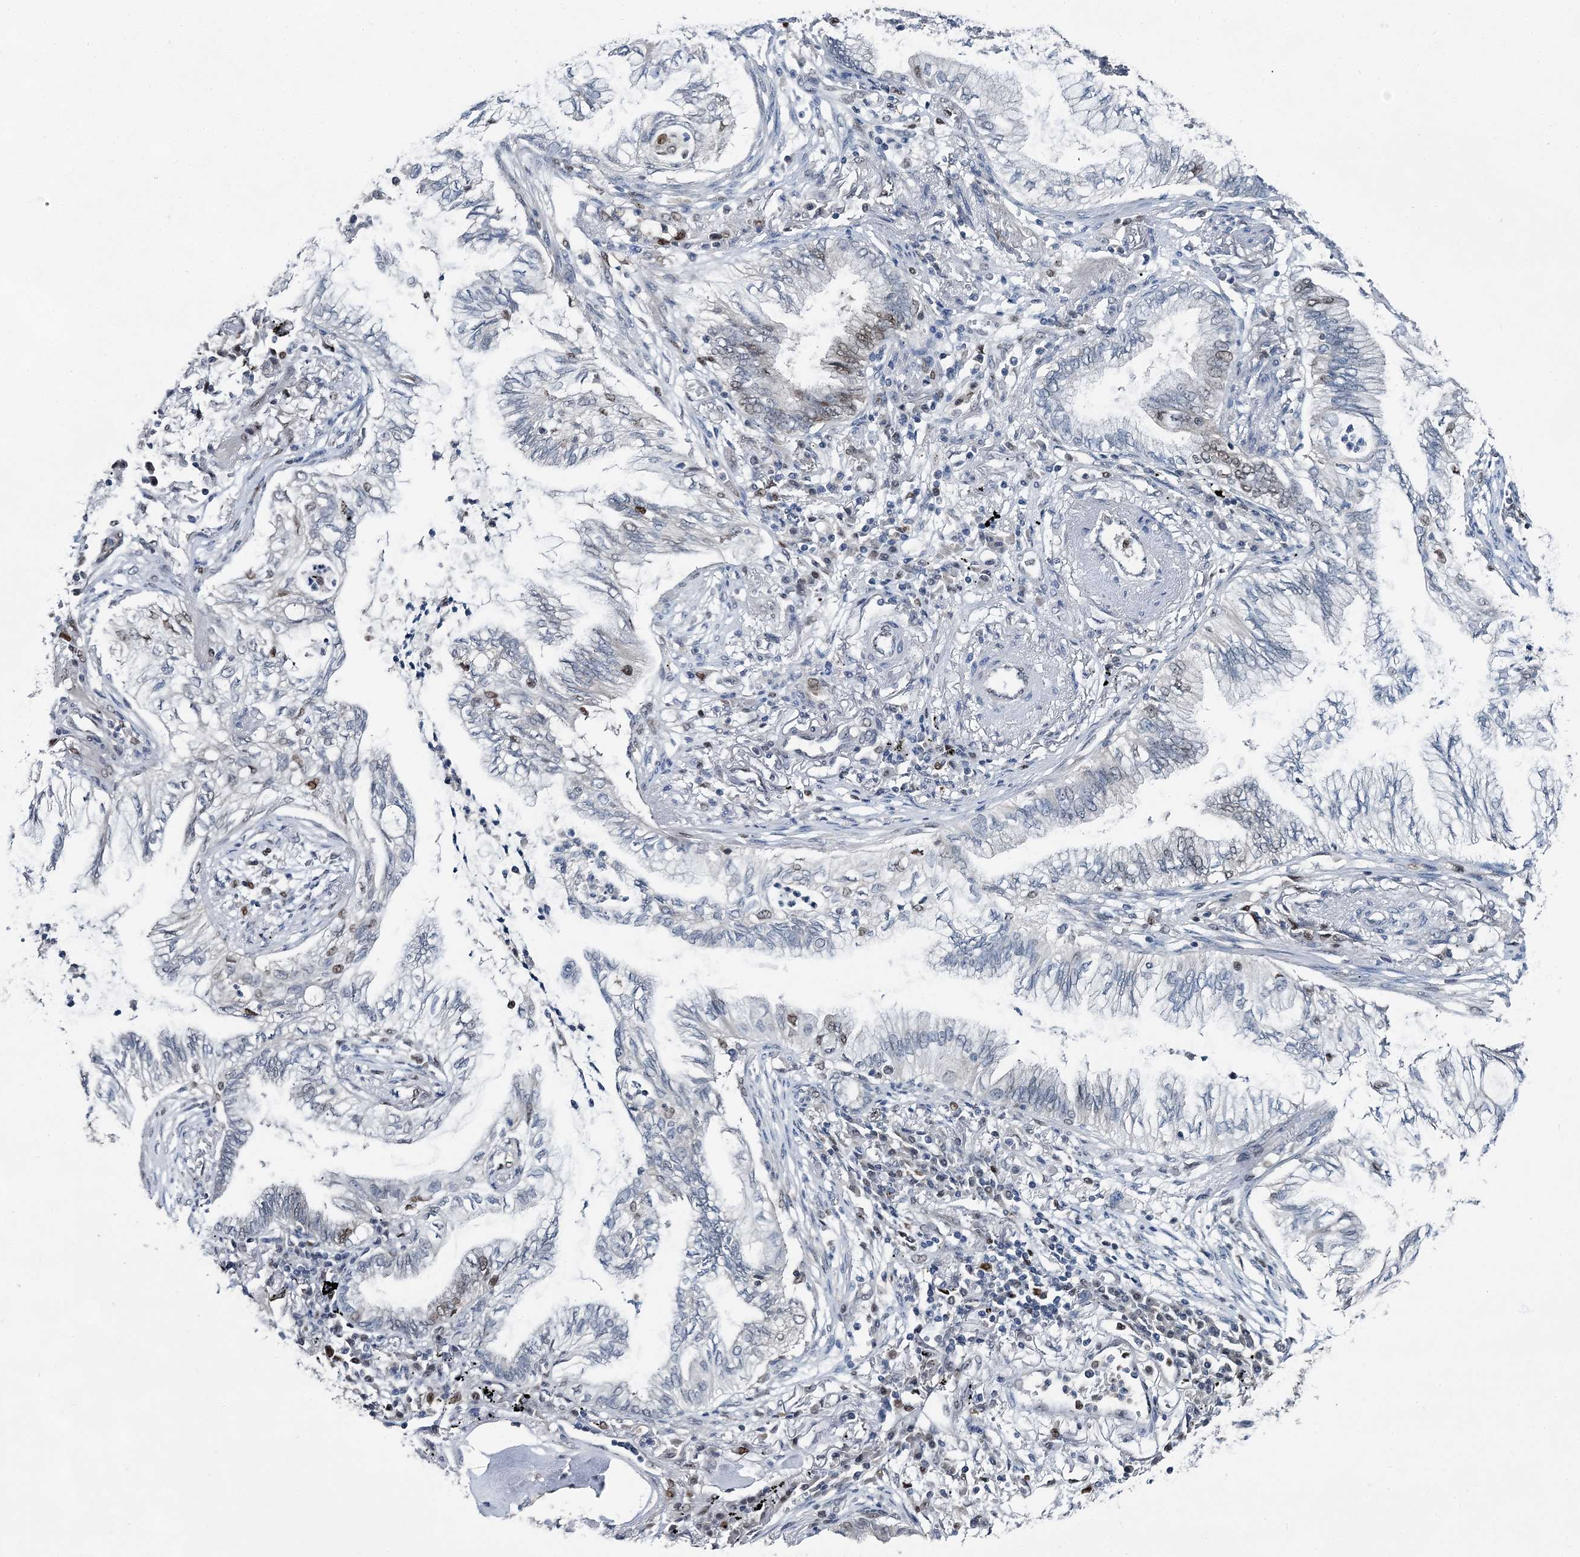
{"staining": {"intensity": "moderate", "quantity": "<25%", "location": "nuclear"}, "tissue": "lung cancer", "cell_type": "Tumor cells", "image_type": "cancer", "snomed": [{"axis": "morphology", "description": "Normal tissue, NOS"}, {"axis": "morphology", "description": "Adenocarcinoma, NOS"}, {"axis": "topography", "description": "Bronchus"}, {"axis": "topography", "description": "Lung"}], "caption": "Lung adenocarcinoma stained with IHC demonstrates moderate nuclear expression in about <25% of tumor cells. The protein is shown in brown color, while the nuclei are stained blue.", "gene": "HAT1", "patient": {"sex": "female", "age": 70}}